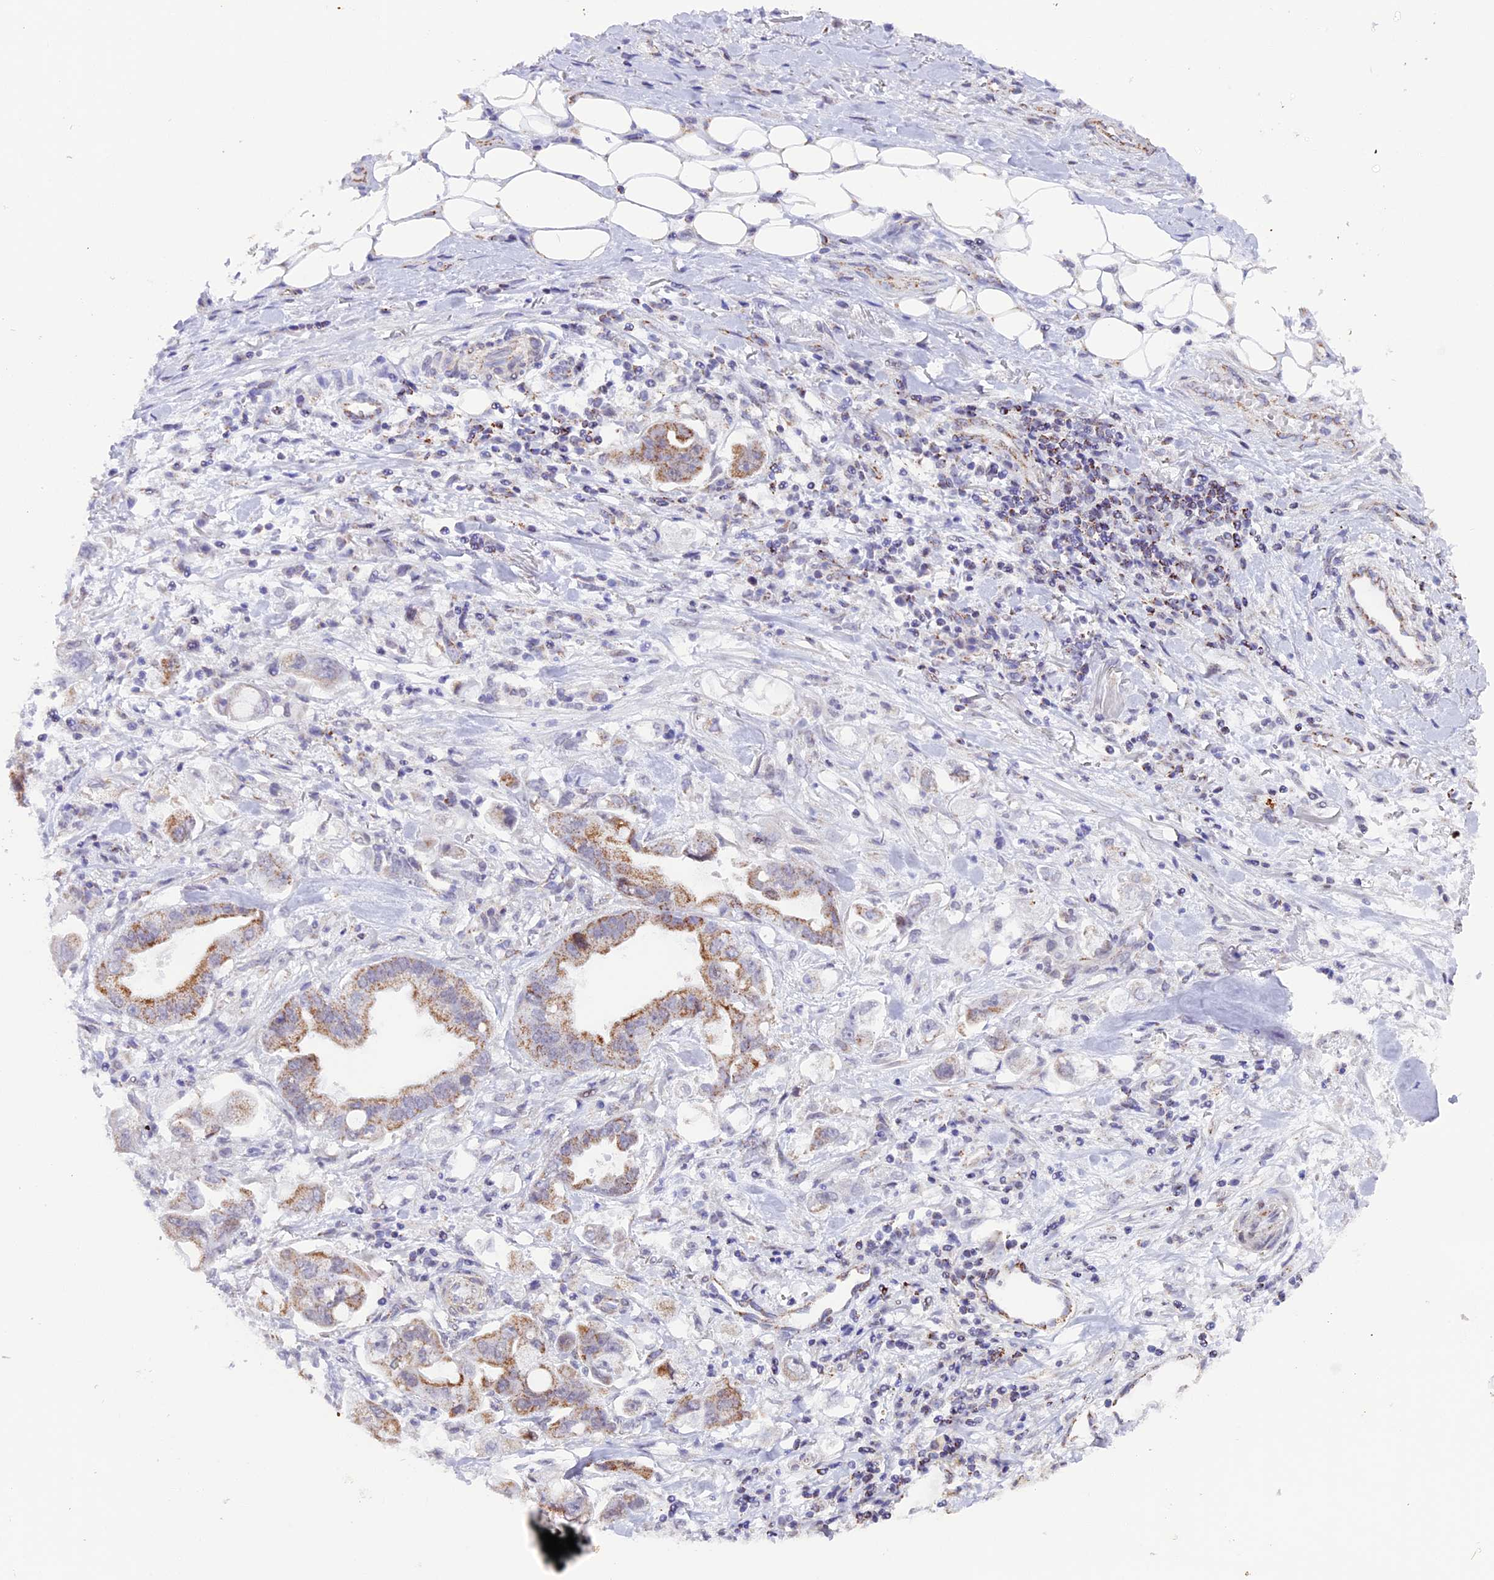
{"staining": {"intensity": "moderate", "quantity": ">75%", "location": "cytoplasmic/membranous"}, "tissue": "stomach cancer", "cell_type": "Tumor cells", "image_type": "cancer", "snomed": [{"axis": "morphology", "description": "Adenocarcinoma, NOS"}, {"axis": "topography", "description": "Stomach"}], "caption": "Protein expression by immunohistochemistry displays moderate cytoplasmic/membranous expression in approximately >75% of tumor cells in stomach adenocarcinoma.", "gene": "TFAM", "patient": {"sex": "male", "age": 62}}